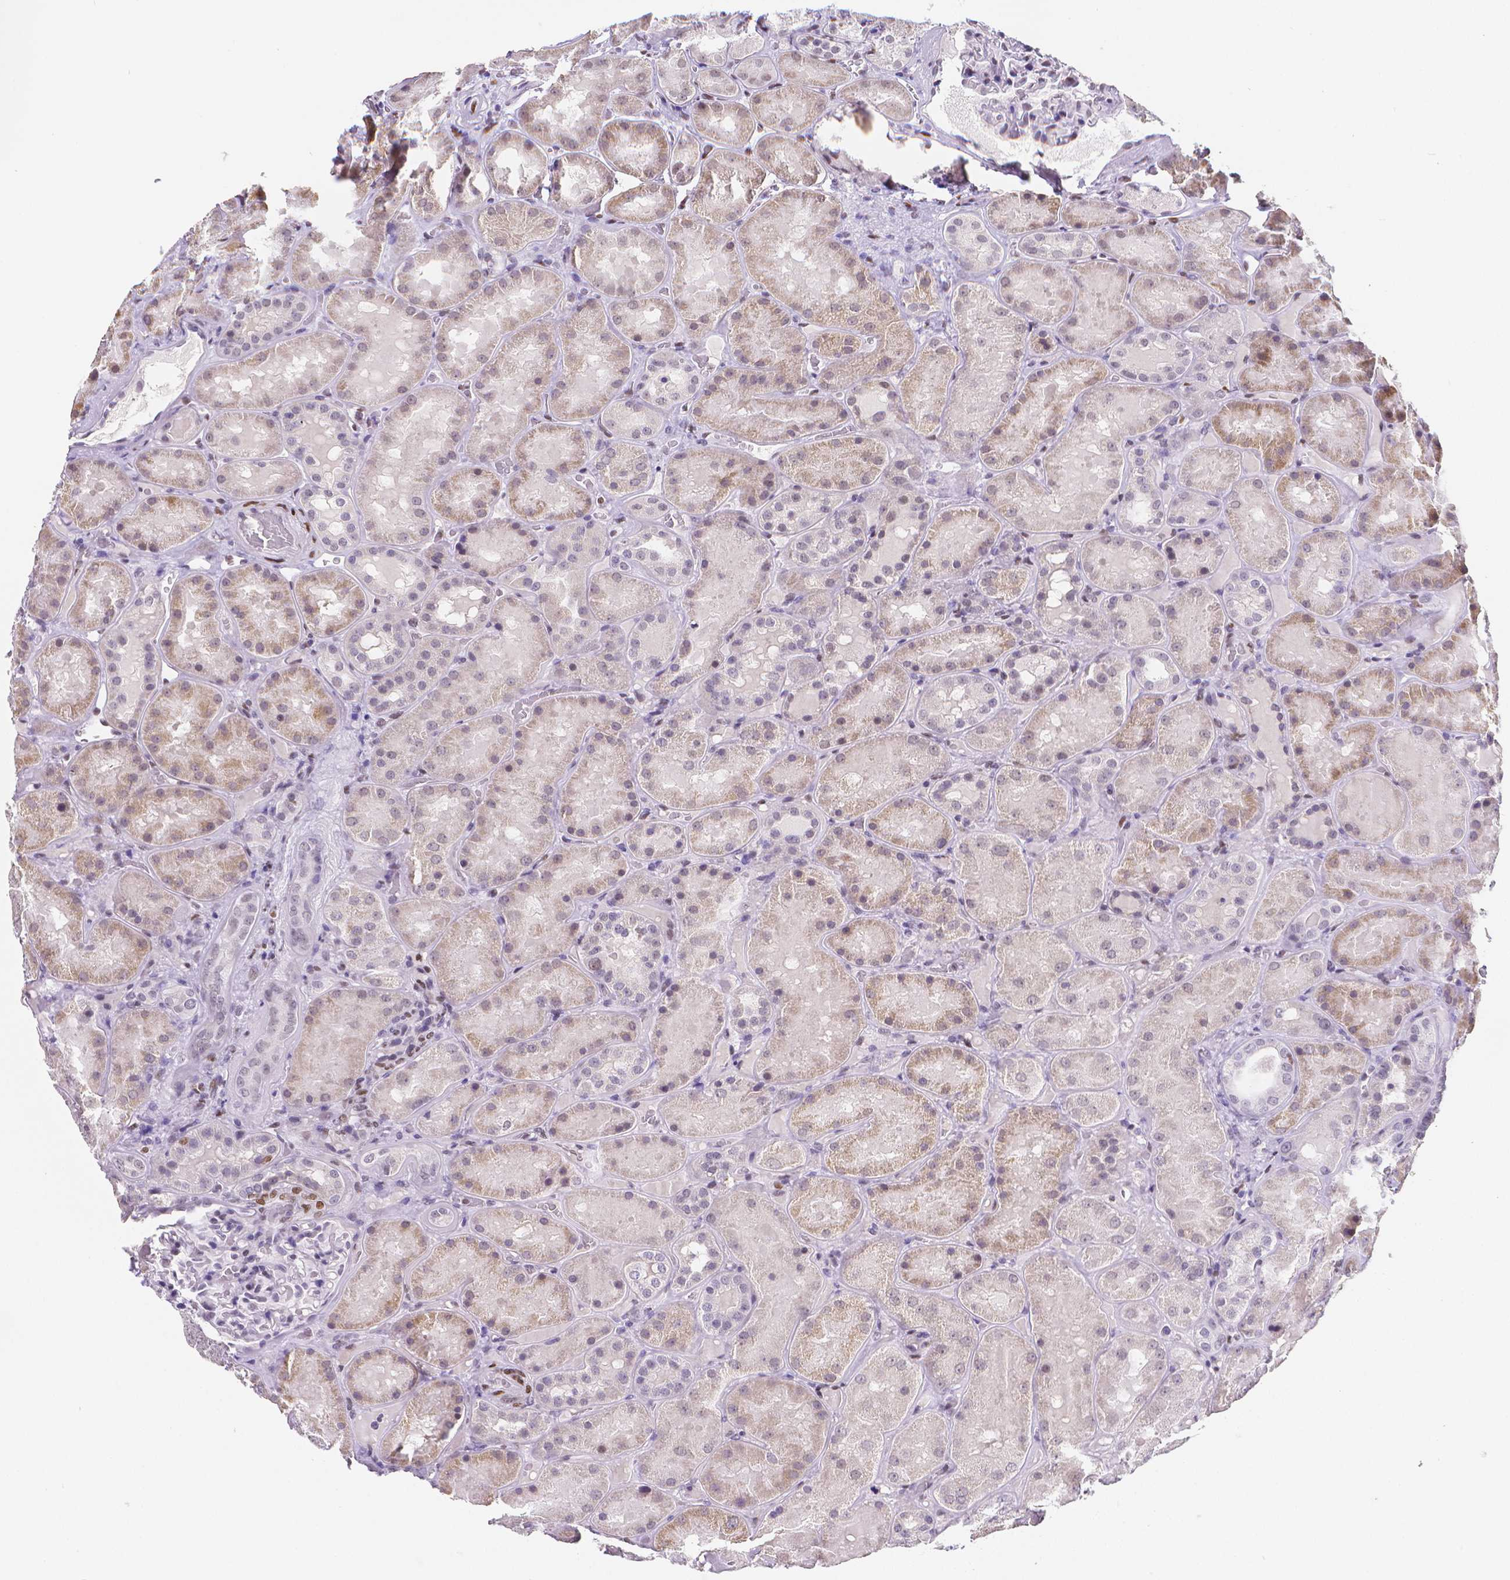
{"staining": {"intensity": "moderate", "quantity": "<25%", "location": "nuclear"}, "tissue": "kidney", "cell_type": "Cells in glomeruli", "image_type": "normal", "snomed": [{"axis": "morphology", "description": "Normal tissue, NOS"}, {"axis": "topography", "description": "Kidney"}], "caption": "Protein expression analysis of benign human kidney reveals moderate nuclear expression in about <25% of cells in glomeruli.", "gene": "MEF2C", "patient": {"sex": "male", "age": 73}}